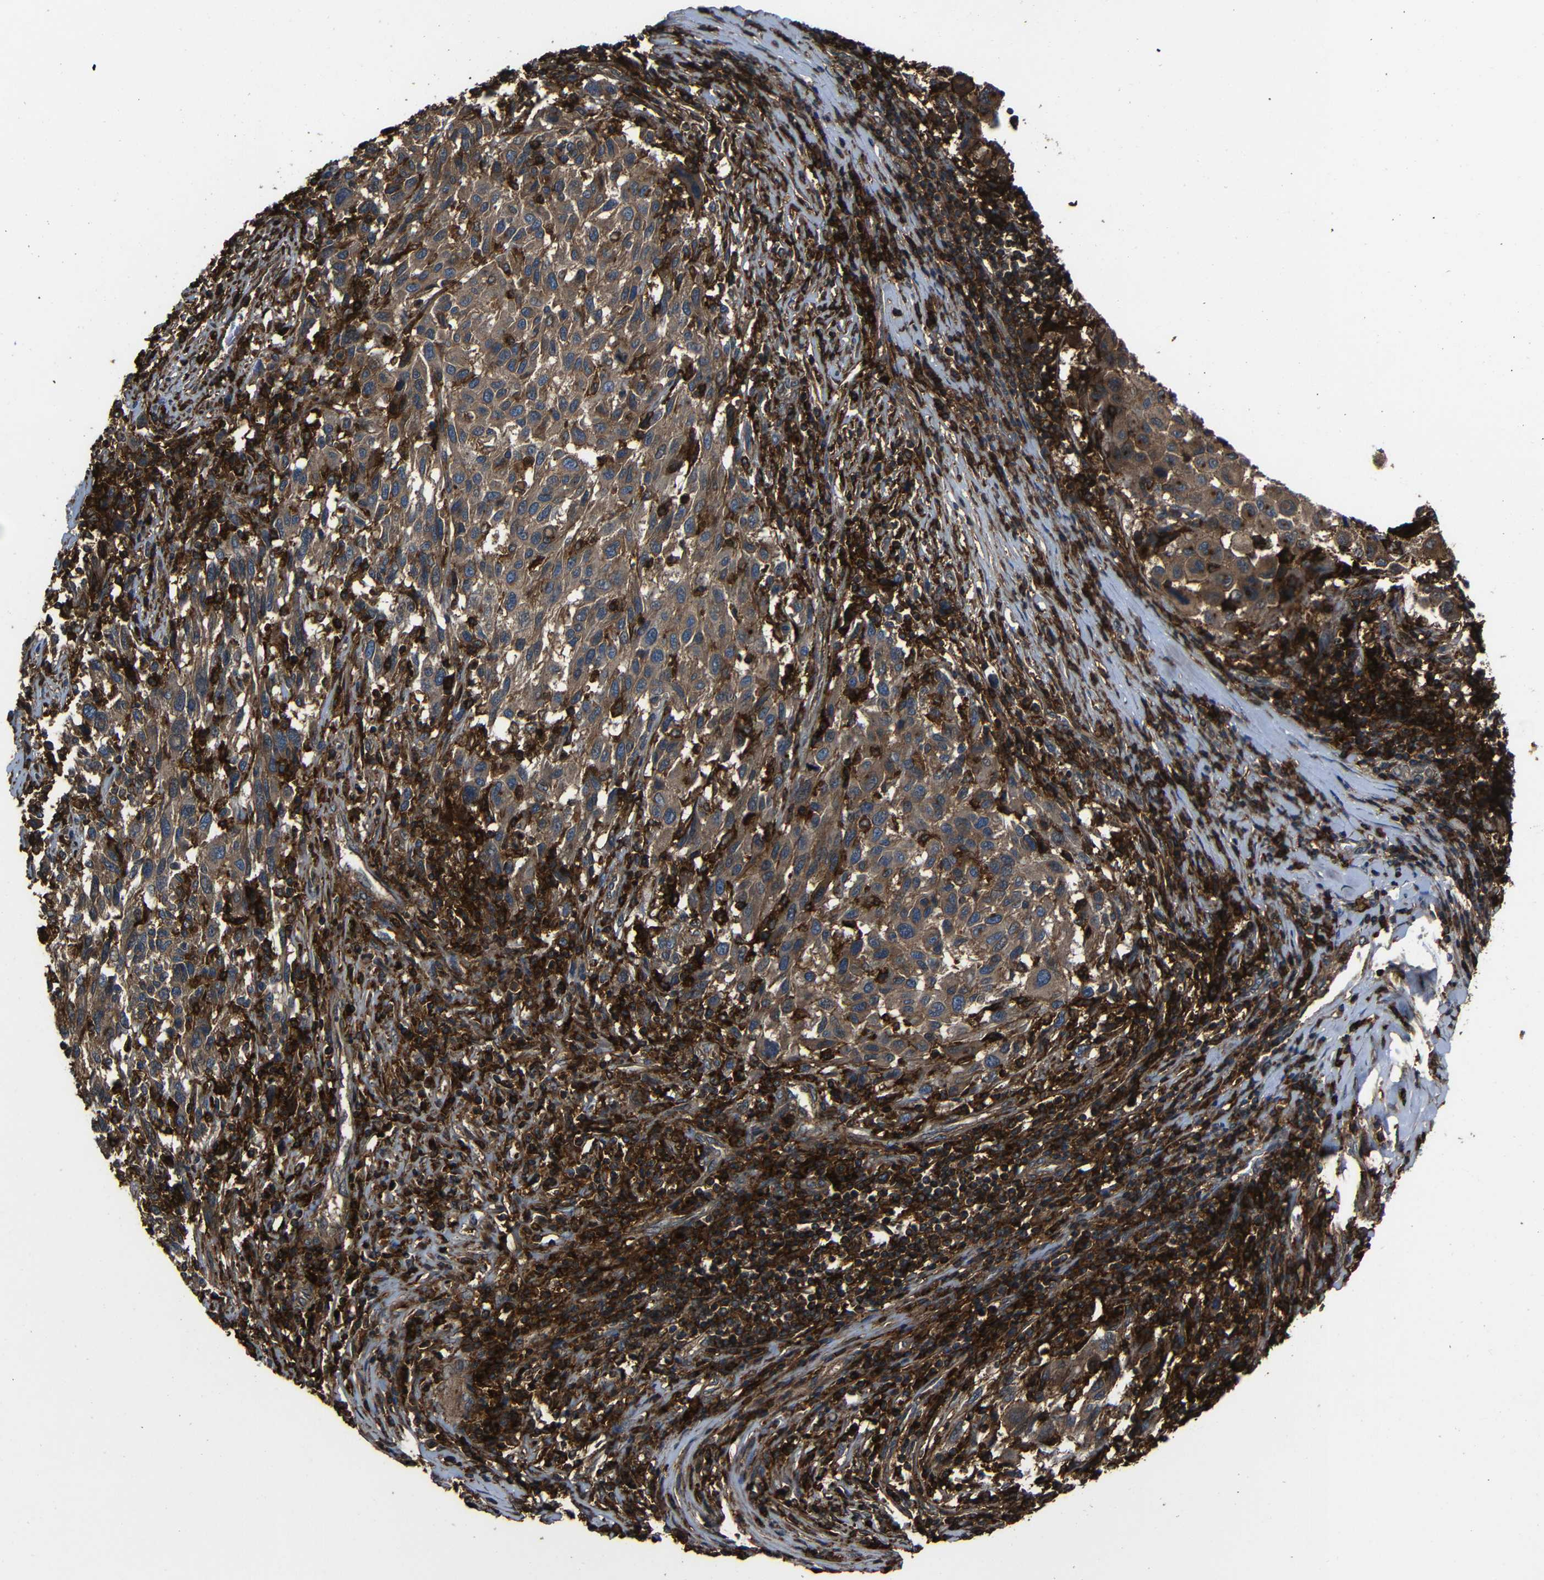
{"staining": {"intensity": "moderate", "quantity": ">75%", "location": "cytoplasmic/membranous"}, "tissue": "melanoma", "cell_type": "Tumor cells", "image_type": "cancer", "snomed": [{"axis": "morphology", "description": "Malignant melanoma, Metastatic site"}, {"axis": "topography", "description": "Lymph node"}], "caption": "Malignant melanoma (metastatic site) tissue reveals moderate cytoplasmic/membranous expression in approximately >75% of tumor cells, visualized by immunohistochemistry. The staining is performed using DAB (3,3'-diaminobenzidine) brown chromogen to label protein expression. The nuclei are counter-stained blue using hematoxylin.", "gene": "ADGRE5", "patient": {"sex": "male", "age": 61}}